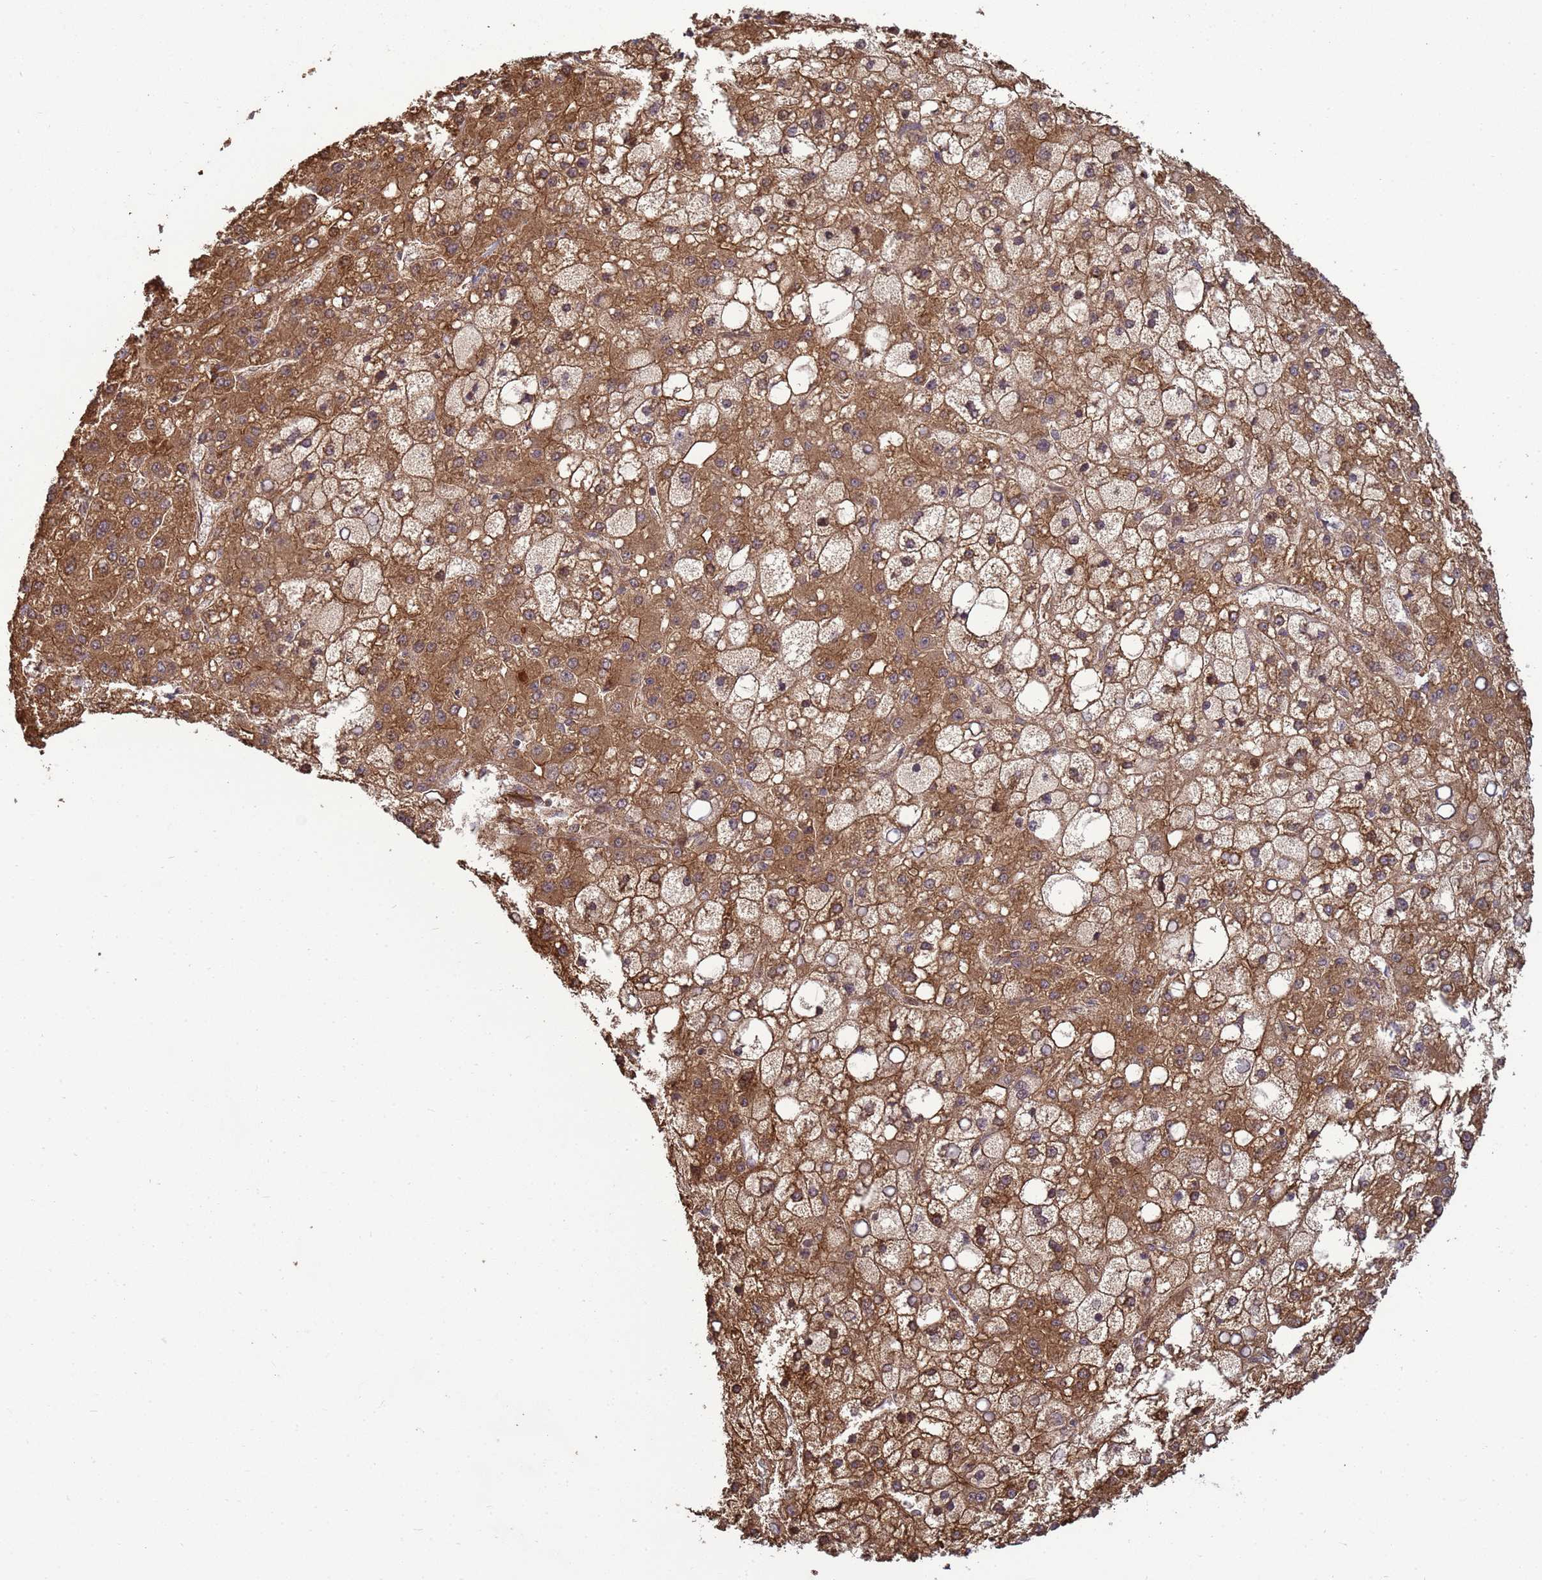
{"staining": {"intensity": "strong", "quantity": ">75%", "location": "cytoplasmic/membranous,nuclear"}, "tissue": "liver cancer", "cell_type": "Tumor cells", "image_type": "cancer", "snomed": [{"axis": "morphology", "description": "Carcinoma, Hepatocellular, NOS"}, {"axis": "topography", "description": "Liver"}], "caption": "Liver cancer (hepatocellular carcinoma) stained with a brown dye demonstrates strong cytoplasmic/membranous and nuclear positive expression in approximately >75% of tumor cells.", "gene": "CNOT1", "patient": {"sex": "male", "age": 67}}